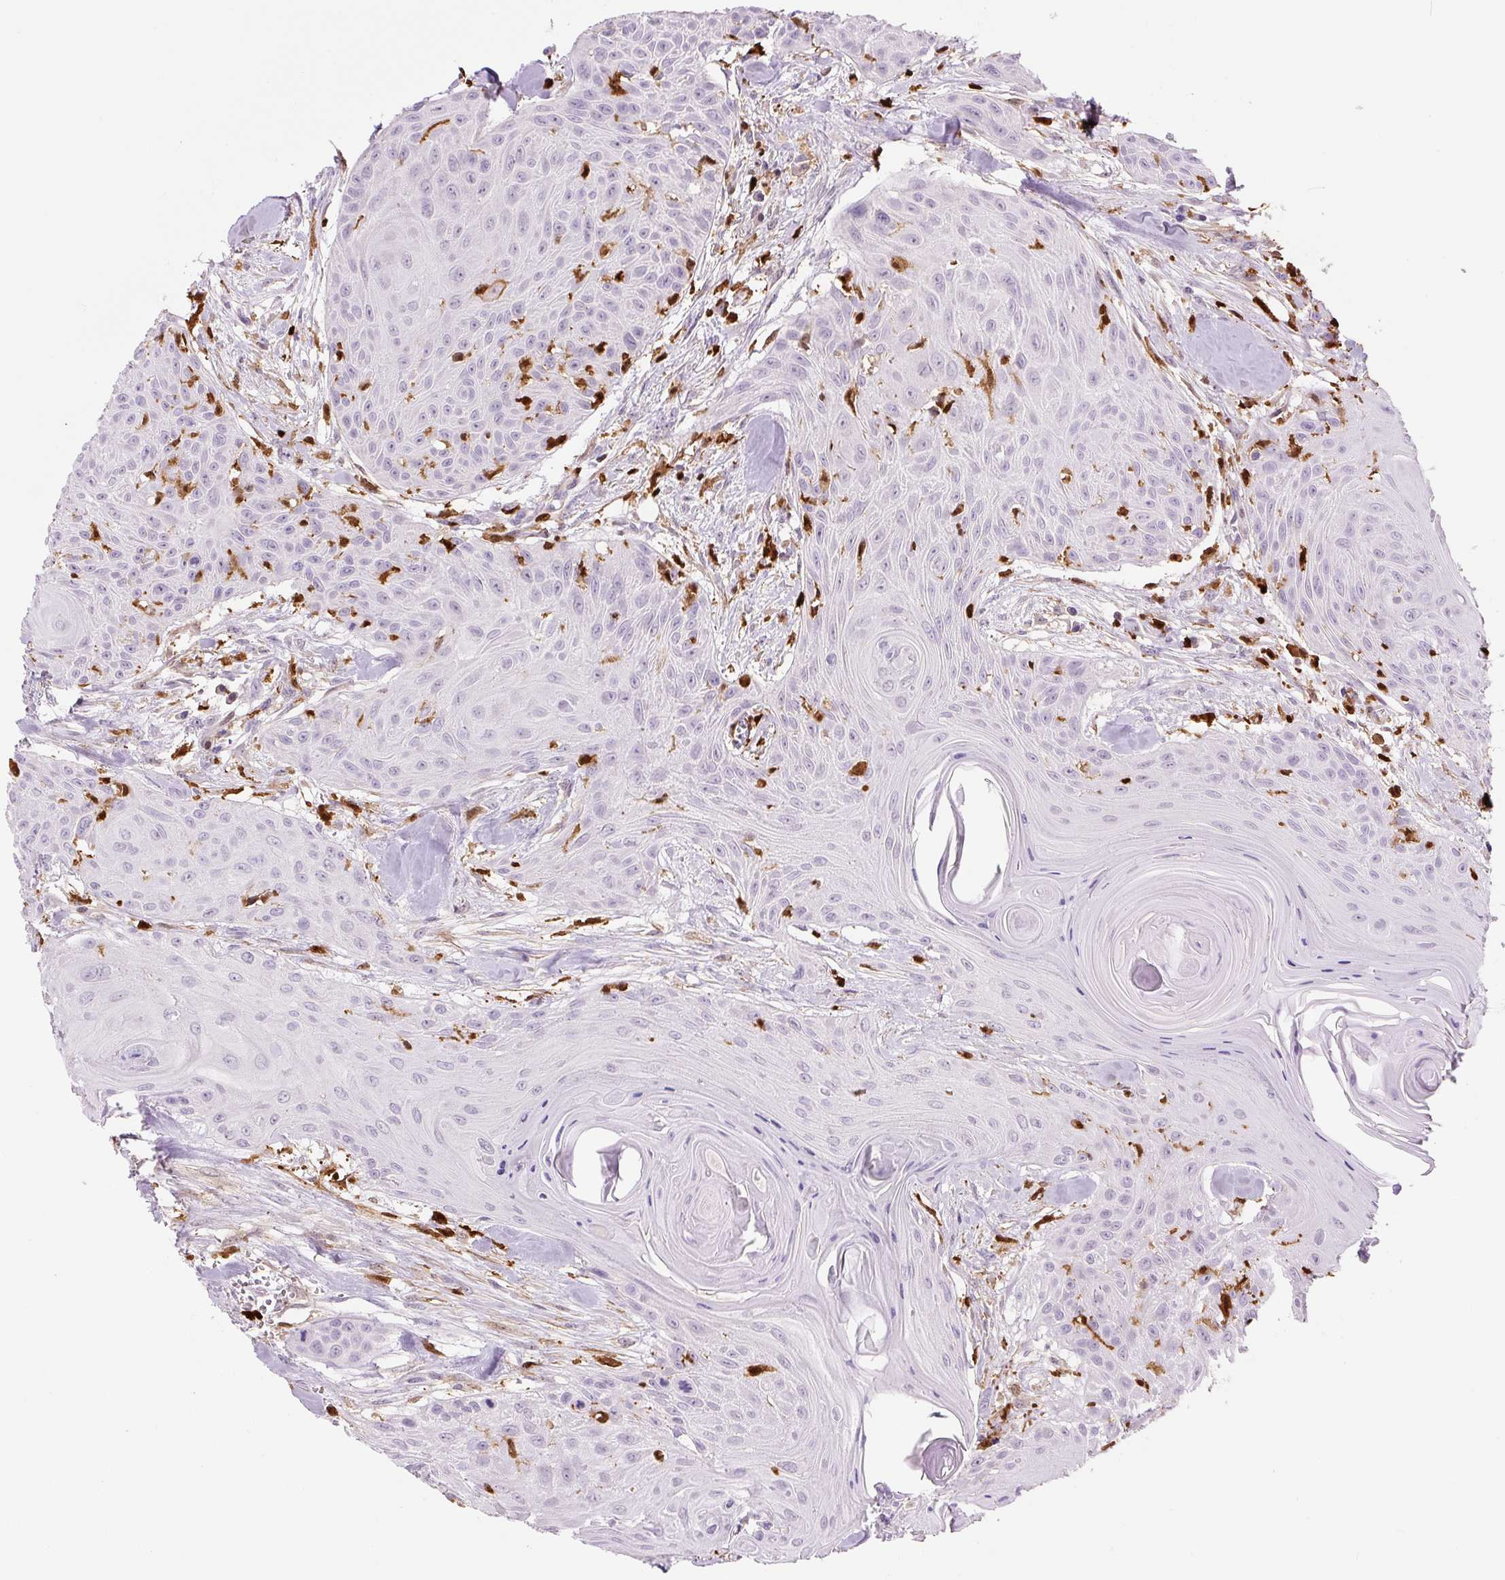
{"staining": {"intensity": "negative", "quantity": "none", "location": "none"}, "tissue": "head and neck cancer", "cell_type": "Tumor cells", "image_type": "cancer", "snomed": [{"axis": "morphology", "description": "Squamous cell carcinoma, NOS"}, {"axis": "topography", "description": "Lymph node"}, {"axis": "topography", "description": "Salivary gland"}, {"axis": "topography", "description": "Head-Neck"}], "caption": "Immunohistochemistry (IHC) of head and neck squamous cell carcinoma exhibits no expression in tumor cells.", "gene": "S100A4", "patient": {"sex": "female", "age": 74}}